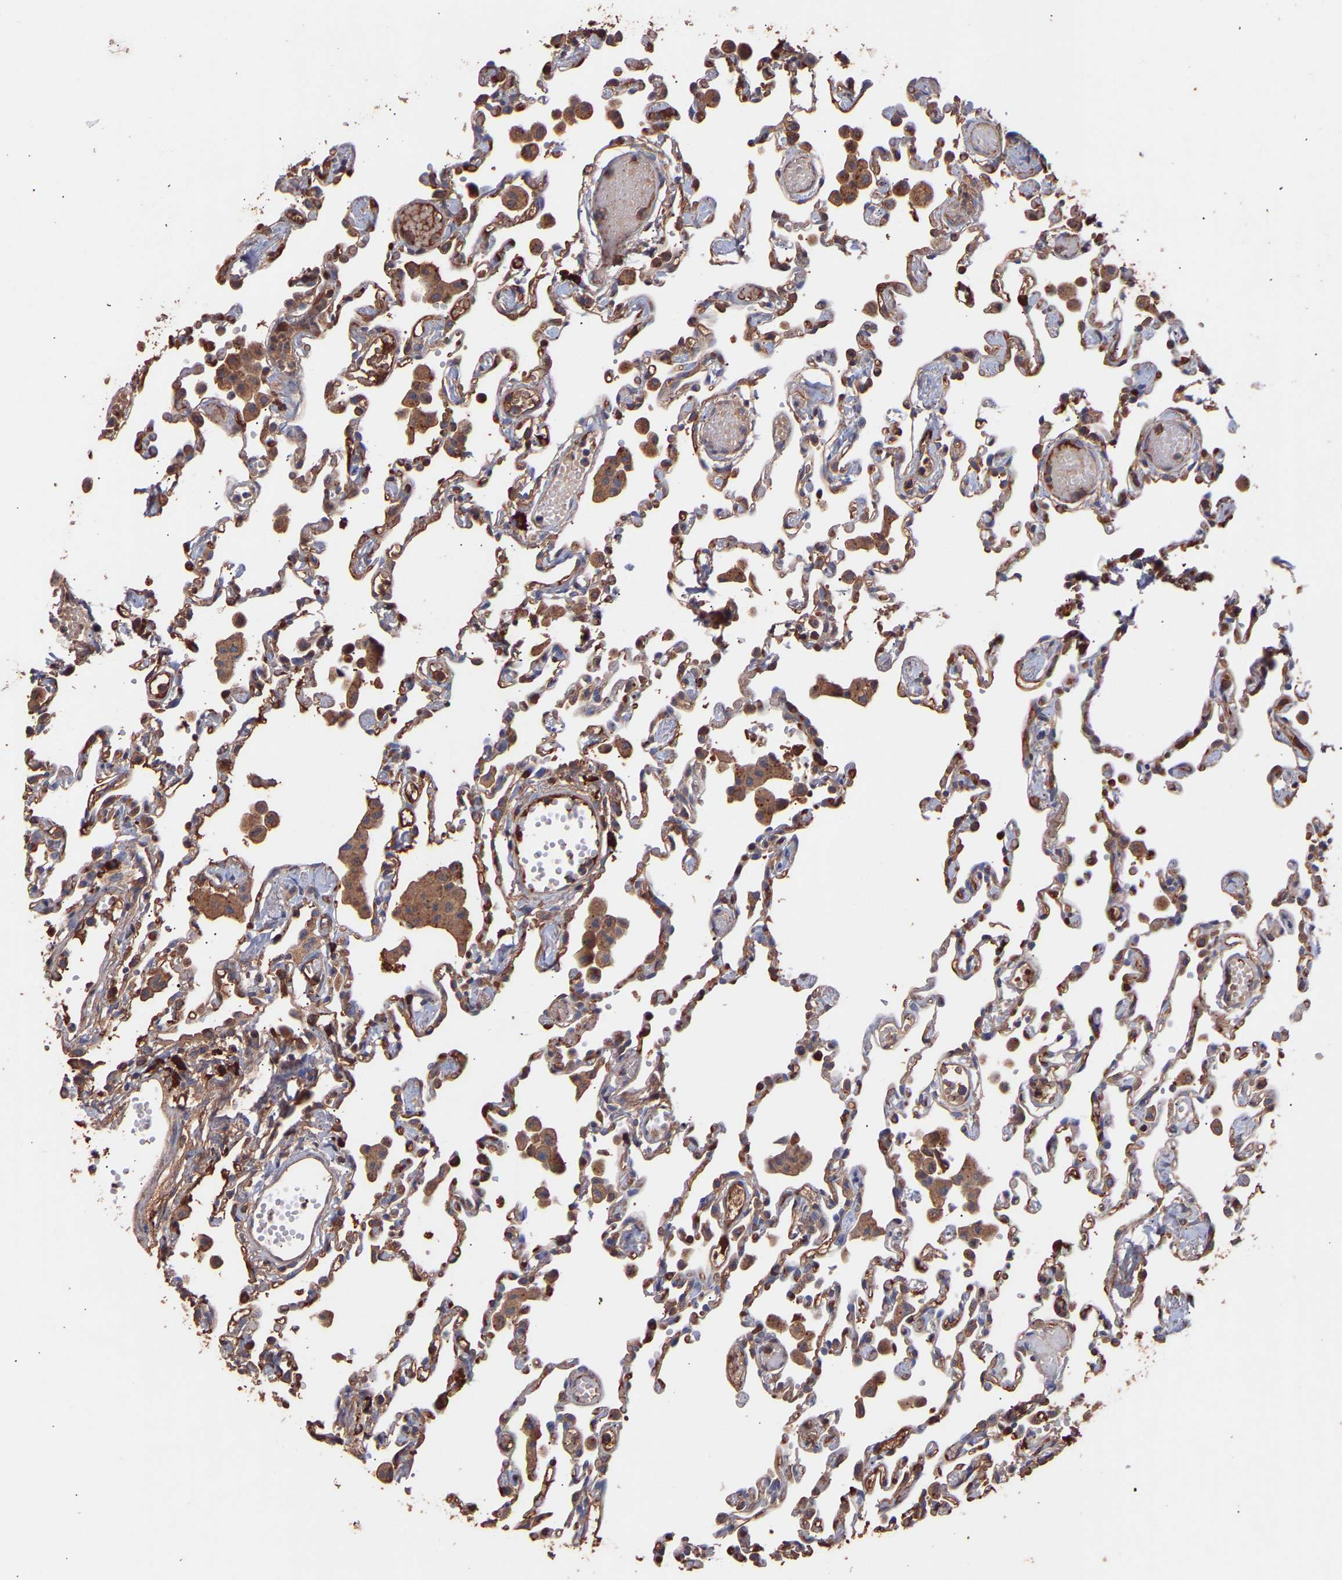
{"staining": {"intensity": "weak", "quantity": ">75%", "location": "cytoplasmic/membranous"}, "tissue": "lung", "cell_type": "Alveolar cells", "image_type": "normal", "snomed": [{"axis": "morphology", "description": "Normal tissue, NOS"}, {"axis": "topography", "description": "Bronchus"}, {"axis": "topography", "description": "Lung"}], "caption": "Immunohistochemistry (IHC) histopathology image of benign lung stained for a protein (brown), which shows low levels of weak cytoplasmic/membranous staining in about >75% of alveolar cells.", "gene": "TMEM268", "patient": {"sex": "female", "age": 49}}